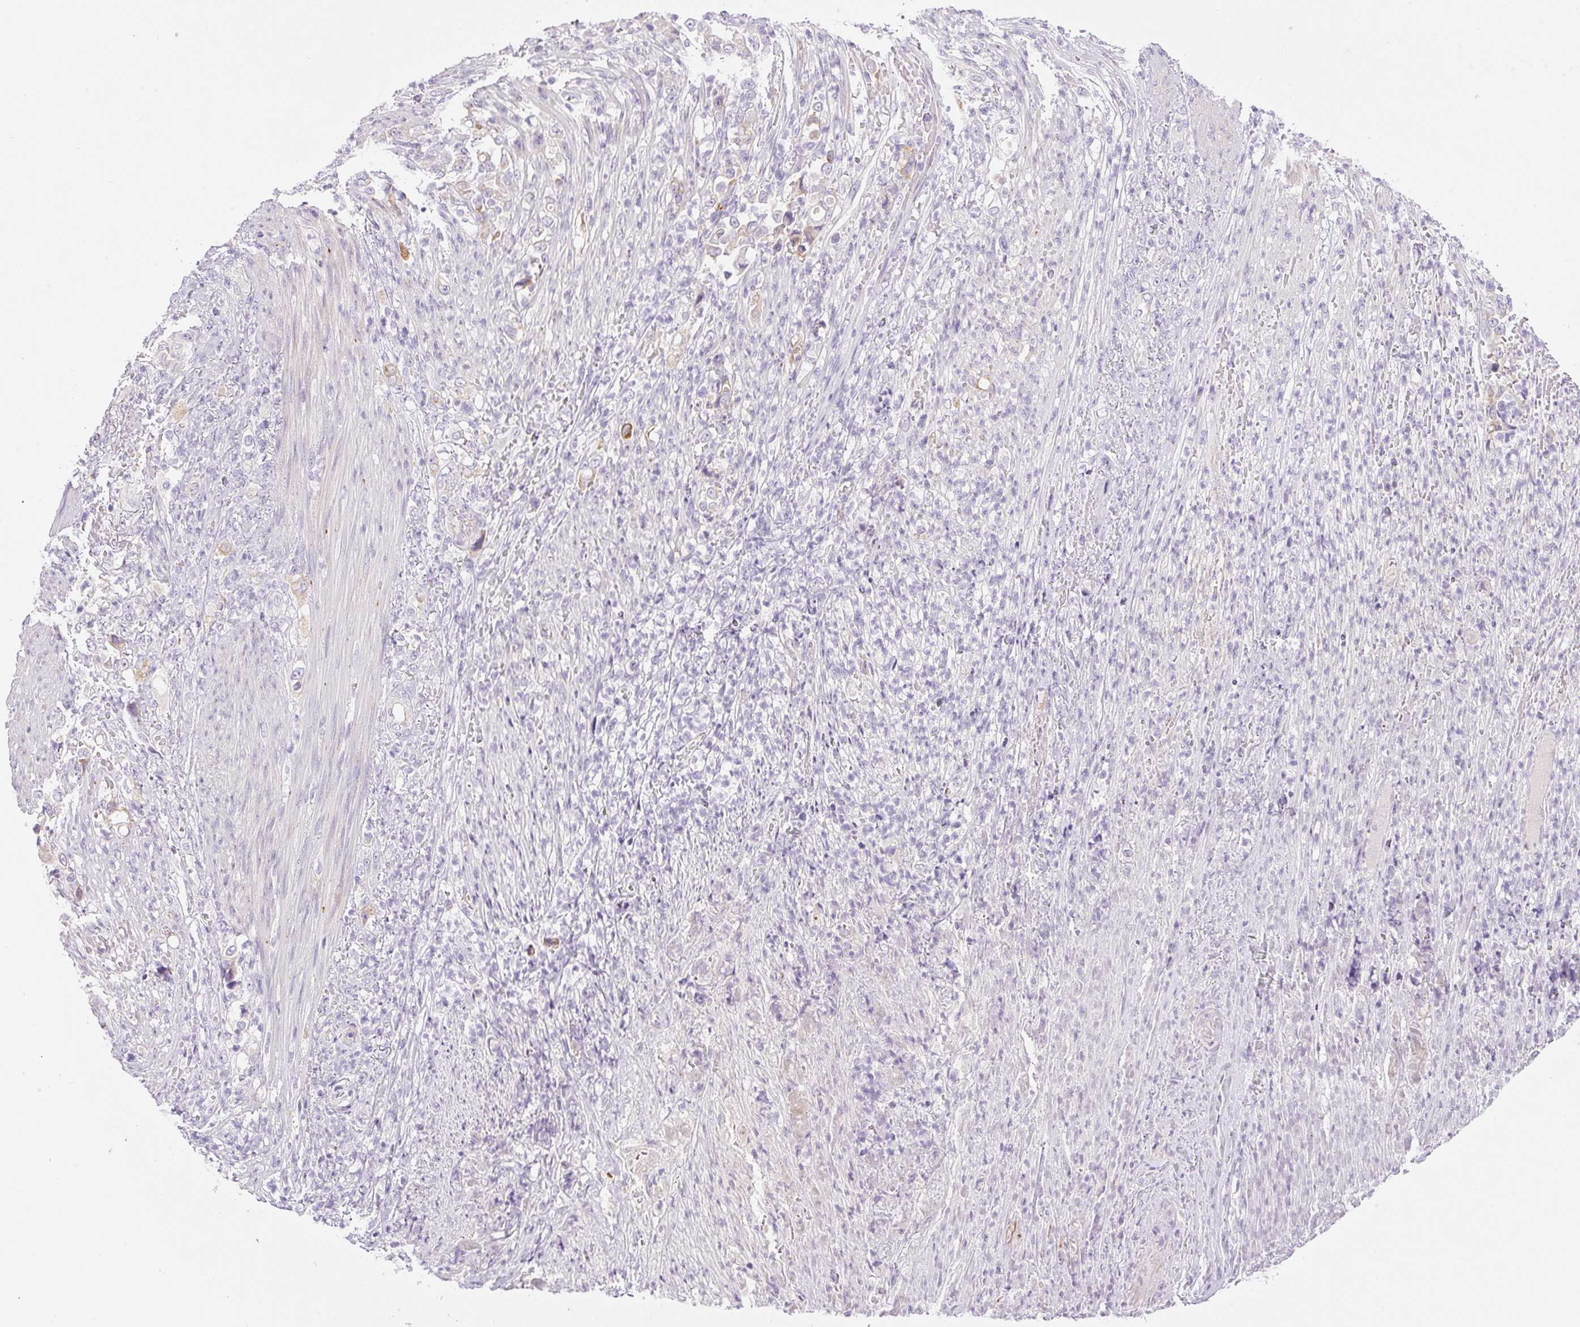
{"staining": {"intensity": "negative", "quantity": "none", "location": "none"}, "tissue": "stomach cancer", "cell_type": "Tumor cells", "image_type": "cancer", "snomed": [{"axis": "morphology", "description": "Normal tissue, NOS"}, {"axis": "morphology", "description": "Adenocarcinoma, NOS"}, {"axis": "topography", "description": "Stomach"}], "caption": "Tumor cells show no significant expression in stomach cancer.", "gene": "MIA2", "patient": {"sex": "female", "age": 79}}